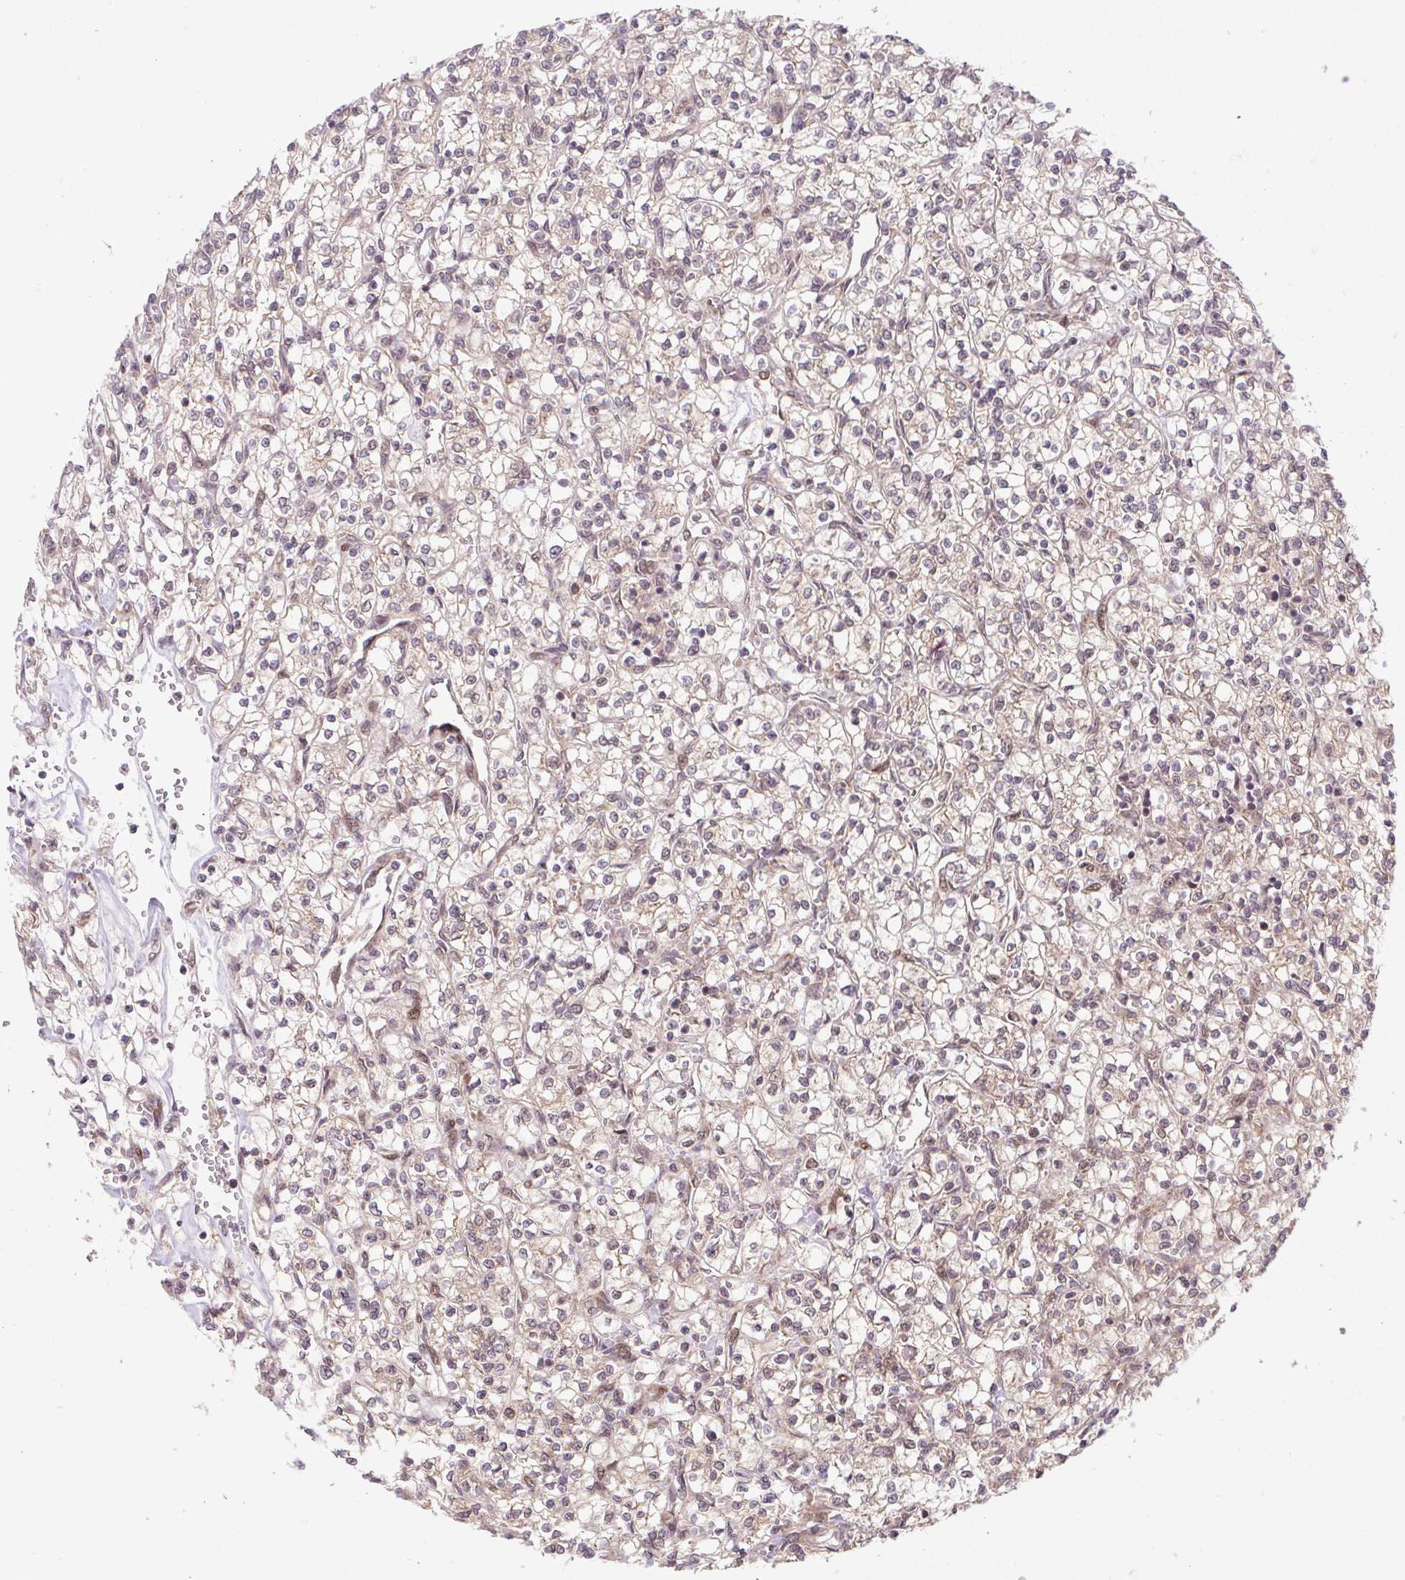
{"staining": {"intensity": "weak", "quantity": "25%-75%", "location": "cytoplasmic/membranous,nuclear"}, "tissue": "renal cancer", "cell_type": "Tumor cells", "image_type": "cancer", "snomed": [{"axis": "morphology", "description": "Adenocarcinoma, NOS"}, {"axis": "topography", "description": "Kidney"}], "caption": "Immunohistochemistry (IHC) (DAB) staining of human adenocarcinoma (renal) reveals weak cytoplasmic/membranous and nuclear protein positivity in about 25%-75% of tumor cells.", "gene": "HFE", "patient": {"sex": "female", "age": 64}}